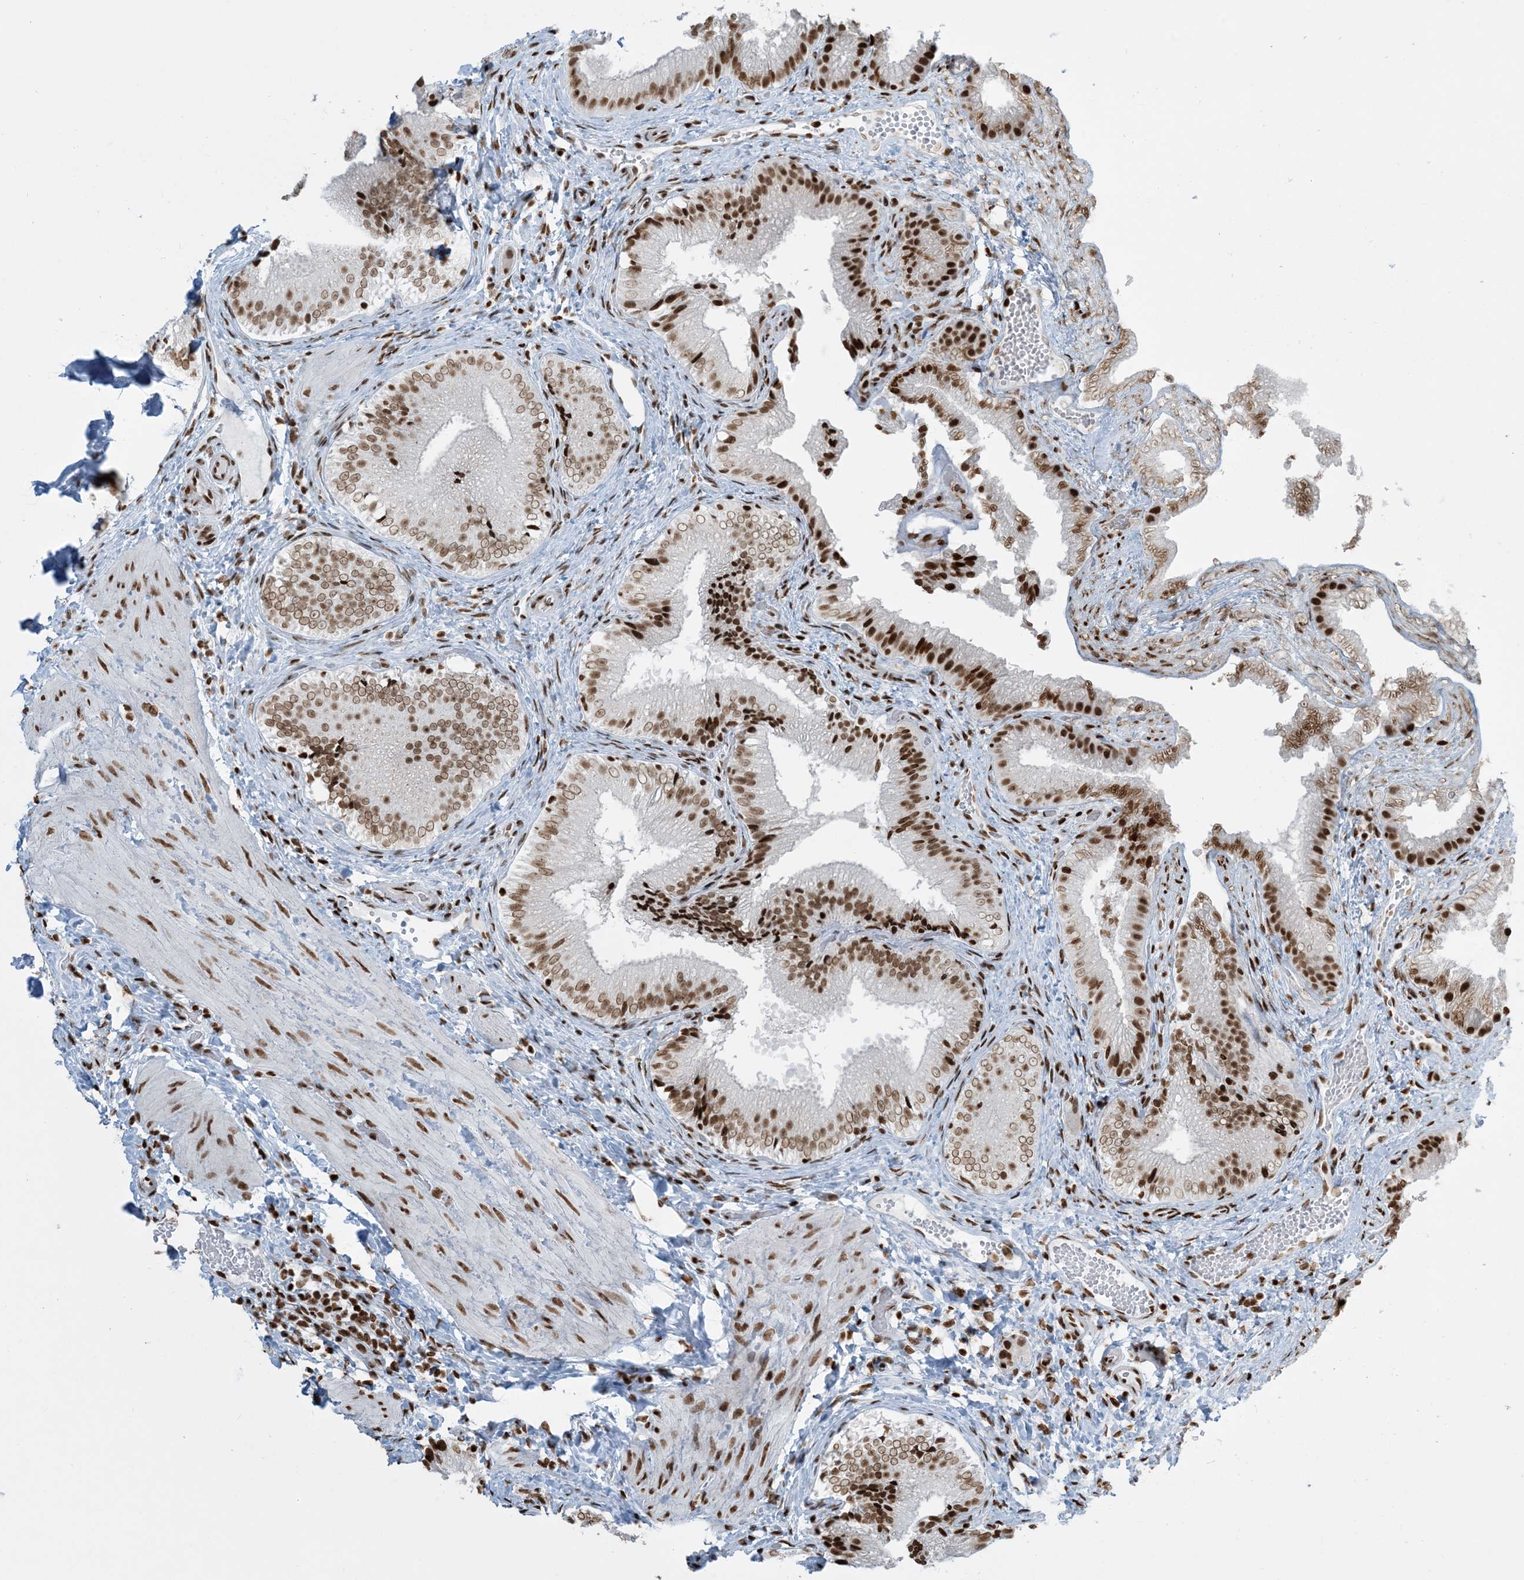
{"staining": {"intensity": "strong", "quantity": ">75%", "location": "nuclear"}, "tissue": "gallbladder", "cell_type": "Glandular cells", "image_type": "normal", "snomed": [{"axis": "morphology", "description": "Normal tissue, NOS"}, {"axis": "topography", "description": "Gallbladder"}], "caption": "Normal gallbladder was stained to show a protein in brown. There is high levels of strong nuclear positivity in approximately >75% of glandular cells.", "gene": "H3", "patient": {"sex": "female", "age": 30}}